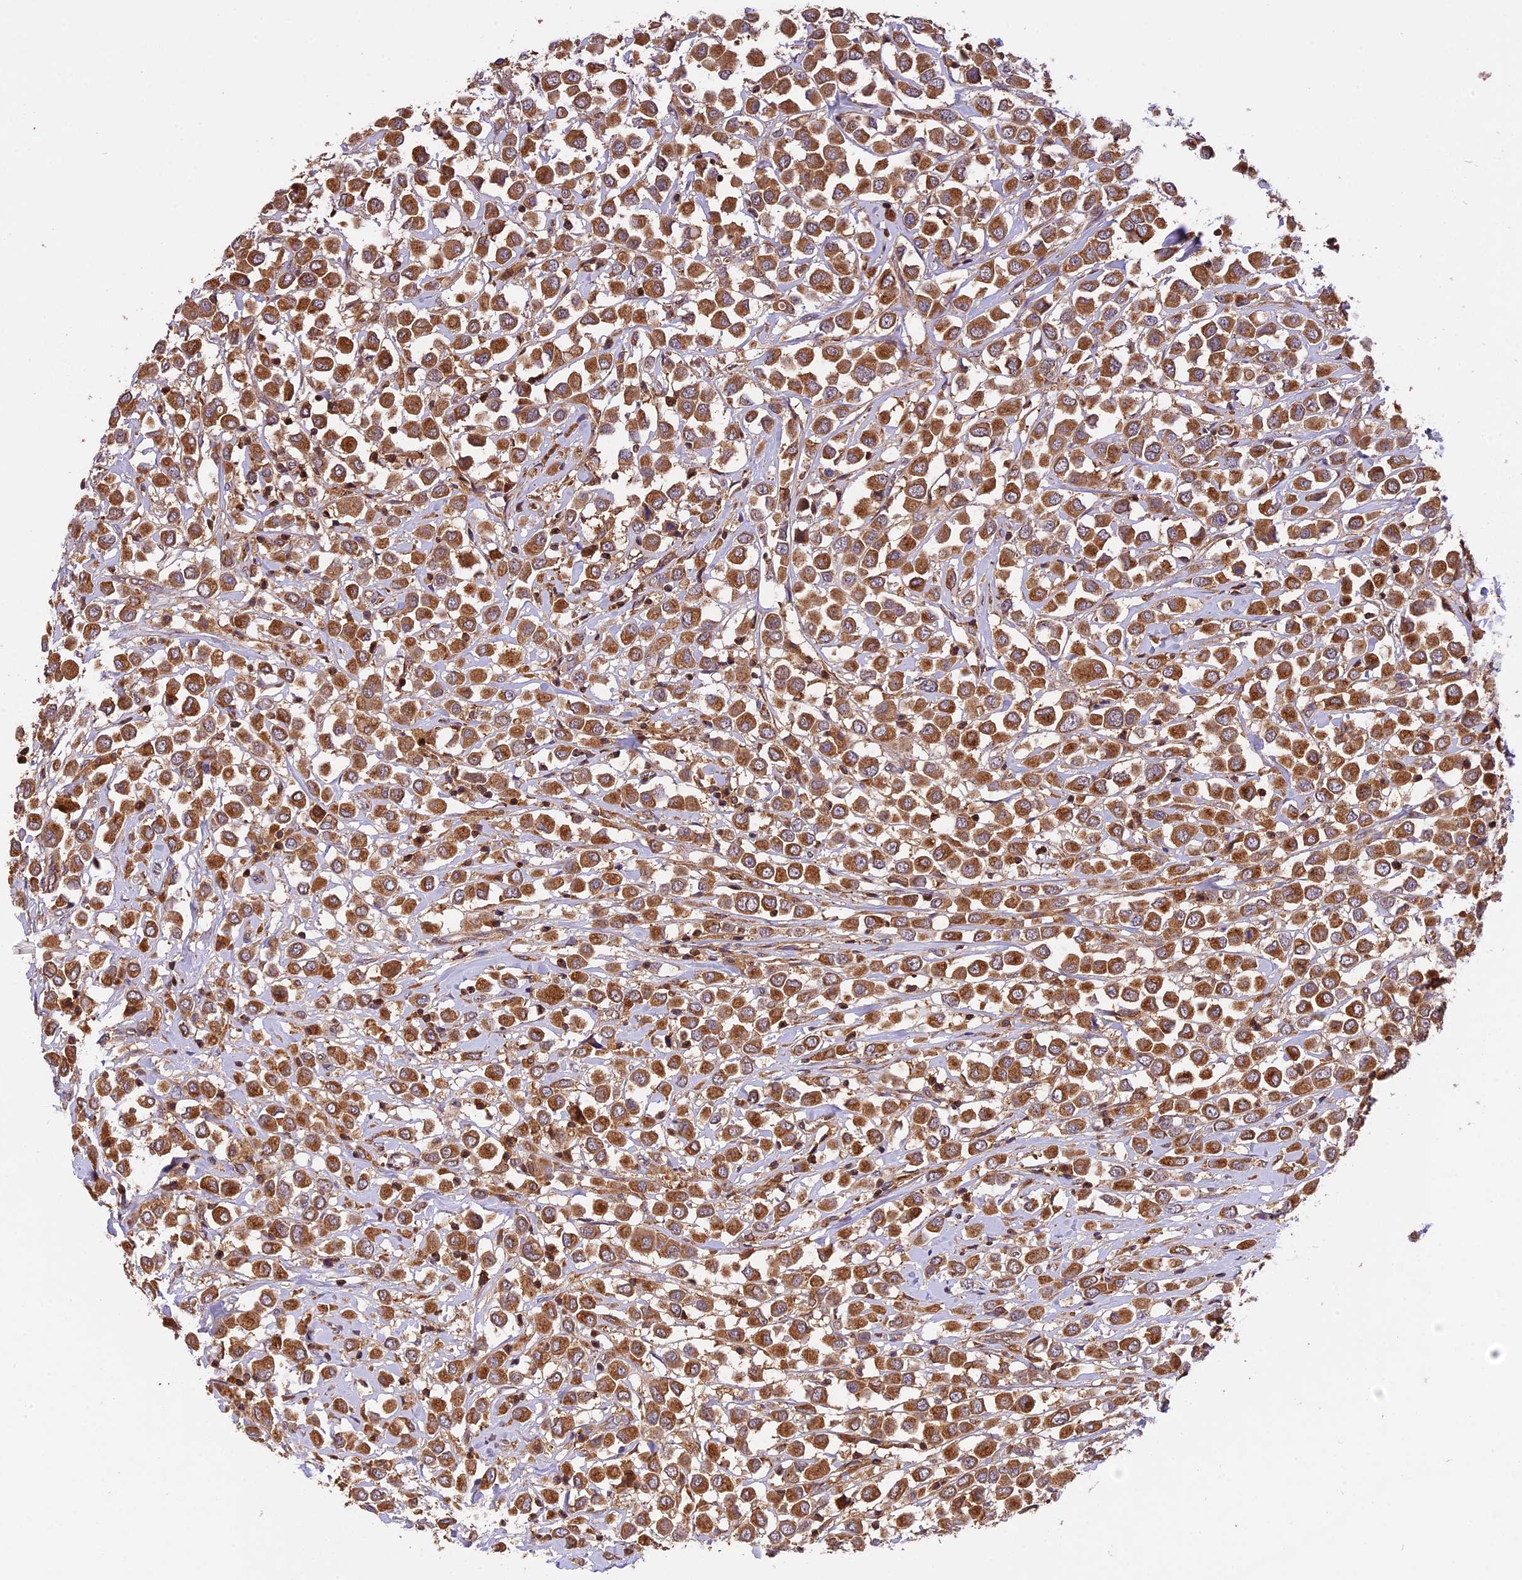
{"staining": {"intensity": "moderate", "quantity": ">75%", "location": "cytoplasmic/membranous"}, "tissue": "breast cancer", "cell_type": "Tumor cells", "image_type": "cancer", "snomed": [{"axis": "morphology", "description": "Duct carcinoma"}, {"axis": "topography", "description": "Breast"}], "caption": "This is a histology image of immunohistochemistry staining of breast cancer (intraductal carcinoma), which shows moderate staining in the cytoplasmic/membranous of tumor cells.", "gene": "PEX3", "patient": {"sex": "female", "age": 61}}